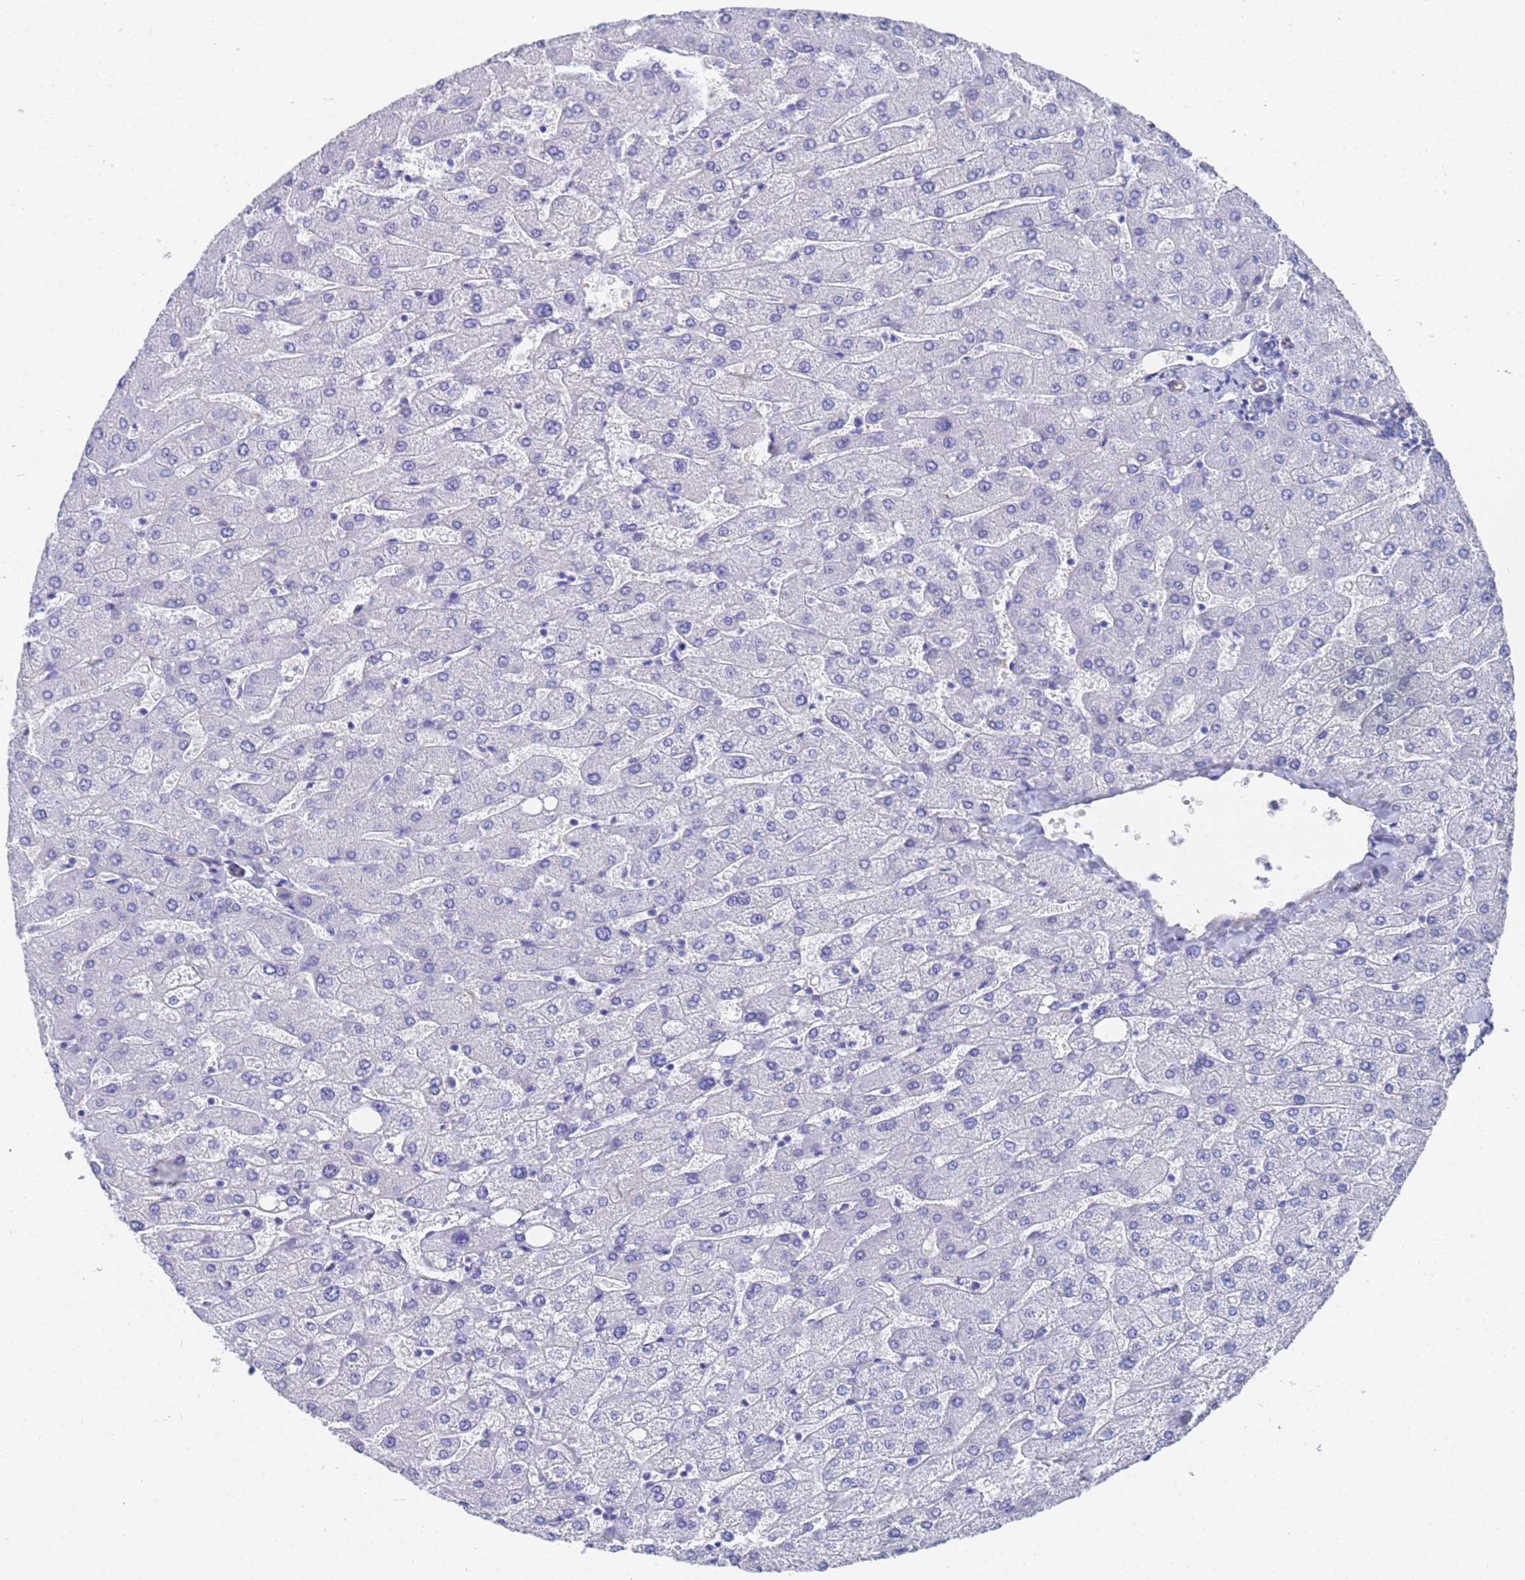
{"staining": {"intensity": "negative", "quantity": "none", "location": "none"}, "tissue": "liver", "cell_type": "Cholangiocytes", "image_type": "normal", "snomed": [{"axis": "morphology", "description": "Normal tissue, NOS"}, {"axis": "topography", "description": "Liver"}], "caption": "This is a micrograph of IHC staining of unremarkable liver, which shows no staining in cholangiocytes.", "gene": "ENSG00000198211", "patient": {"sex": "male", "age": 55}}